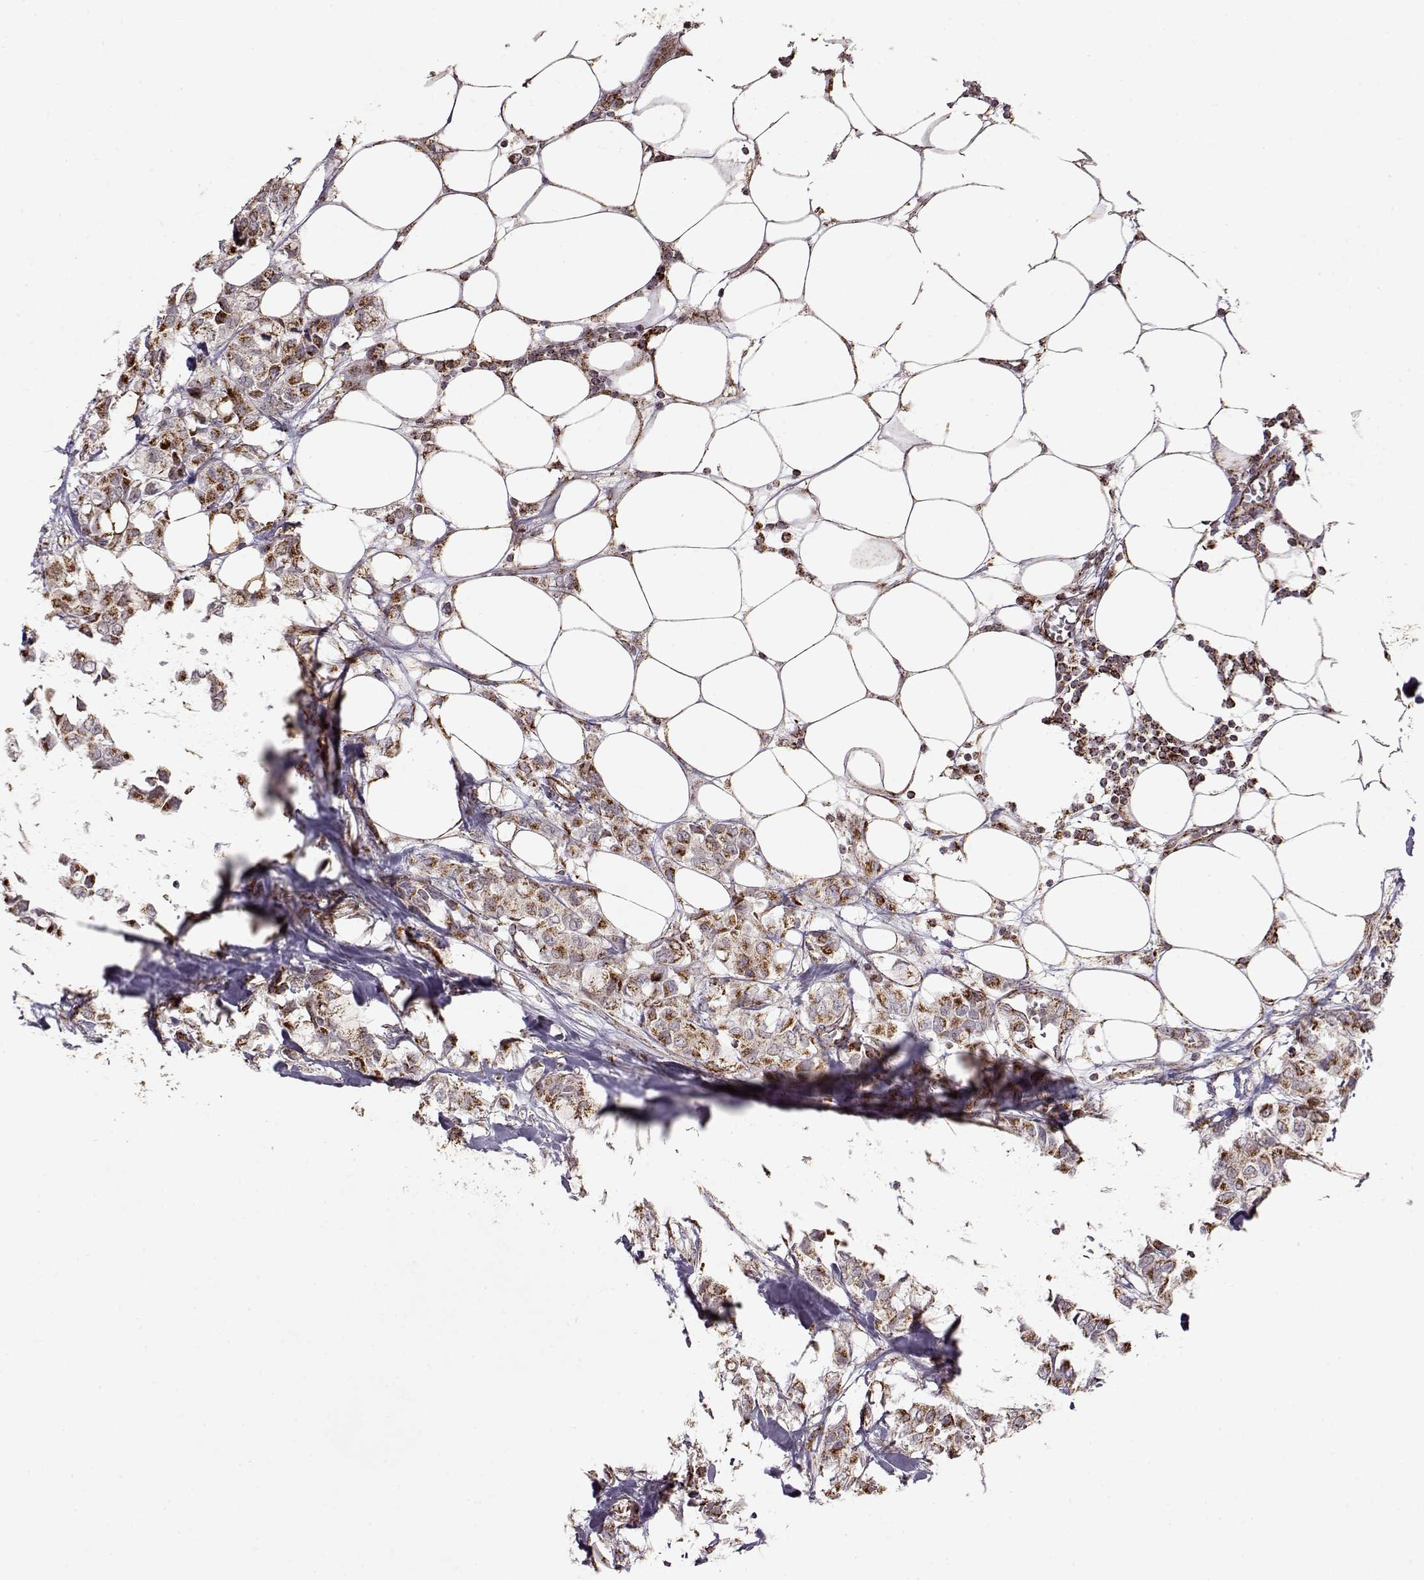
{"staining": {"intensity": "strong", "quantity": ">75%", "location": "cytoplasmic/membranous"}, "tissue": "breast cancer", "cell_type": "Tumor cells", "image_type": "cancer", "snomed": [{"axis": "morphology", "description": "Duct carcinoma"}, {"axis": "topography", "description": "Breast"}], "caption": "Immunohistochemistry of intraductal carcinoma (breast) displays high levels of strong cytoplasmic/membranous expression in about >75% of tumor cells.", "gene": "CMTM3", "patient": {"sex": "female", "age": 85}}